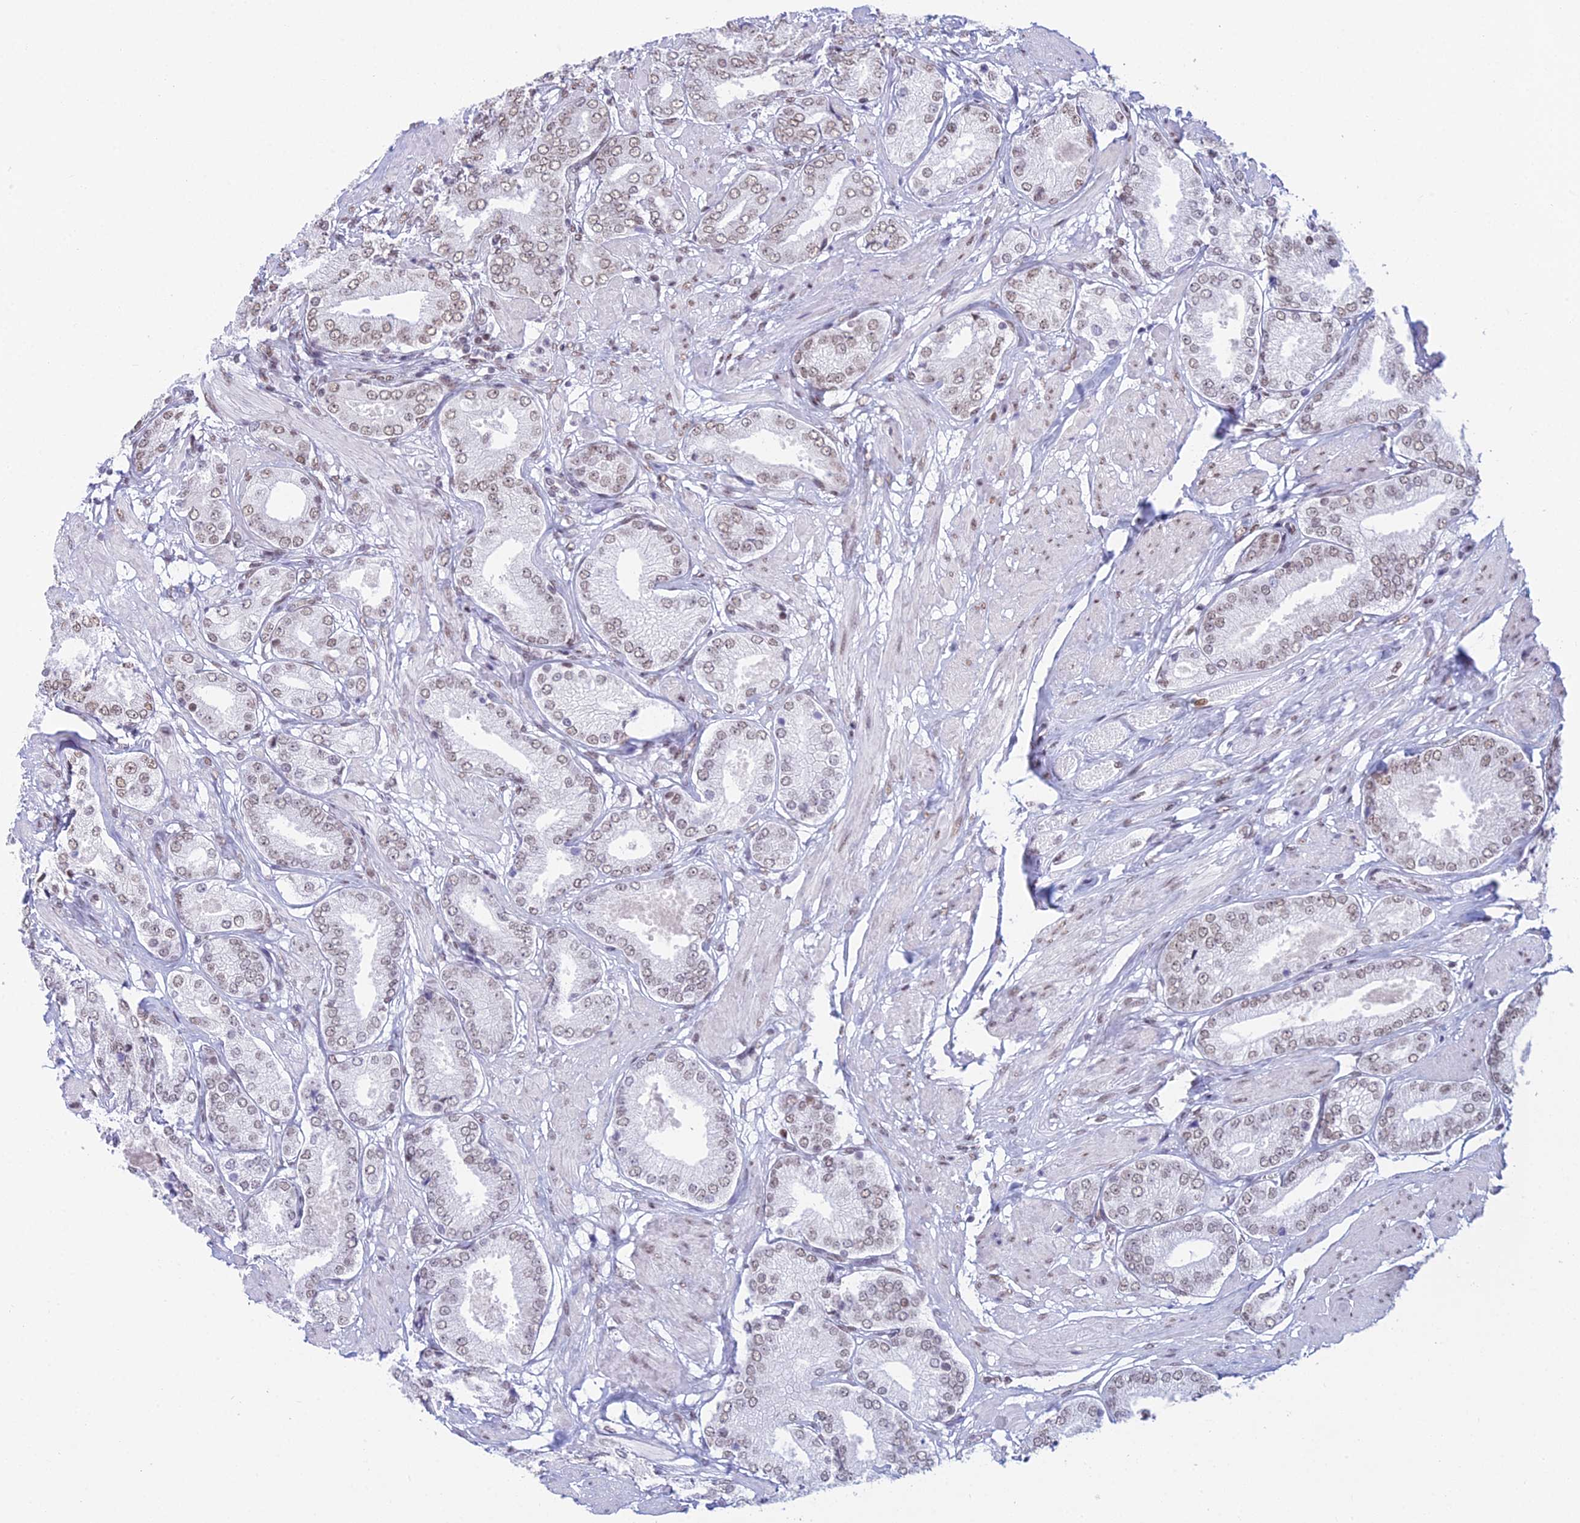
{"staining": {"intensity": "weak", "quantity": "25%-75%", "location": "nuclear"}, "tissue": "prostate cancer", "cell_type": "Tumor cells", "image_type": "cancer", "snomed": [{"axis": "morphology", "description": "Adenocarcinoma, High grade"}, {"axis": "topography", "description": "Prostate and seminal vesicle, NOS"}], "caption": "Immunohistochemistry (IHC) of prostate adenocarcinoma (high-grade) demonstrates low levels of weak nuclear positivity in approximately 25%-75% of tumor cells.", "gene": "CDC26", "patient": {"sex": "male", "age": 64}}